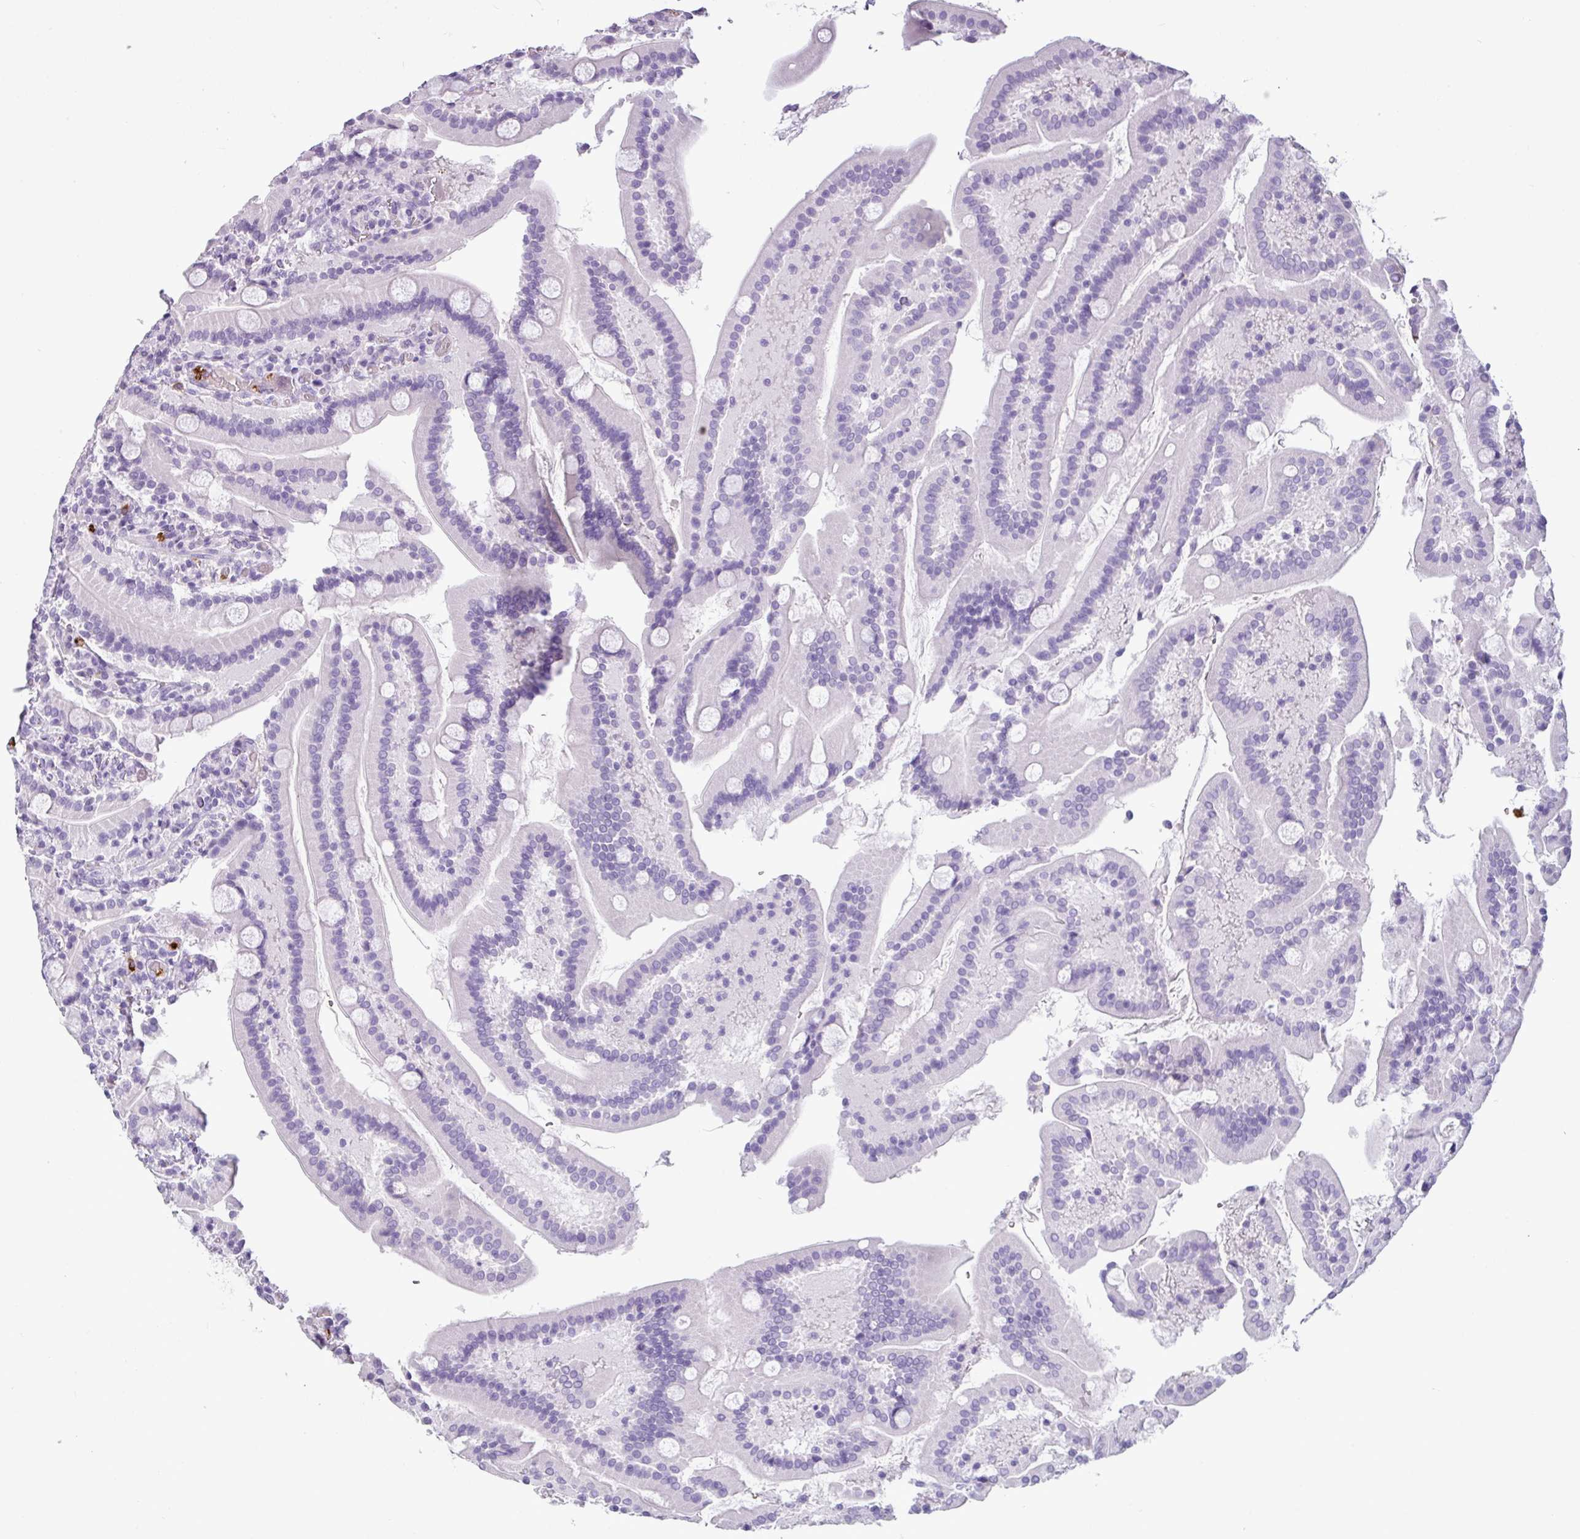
{"staining": {"intensity": "negative", "quantity": "none", "location": "none"}, "tissue": "duodenum", "cell_type": "Glandular cells", "image_type": "normal", "snomed": [{"axis": "morphology", "description": "Normal tissue, NOS"}, {"axis": "topography", "description": "Duodenum"}], "caption": "Immunohistochemistry photomicrograph of normal duodenum: human duodenum stained with DAB reveals no significant protein expression in glandular cells.", "gene": "CTSG", "patient": {"sex": "male", "age": 55}}